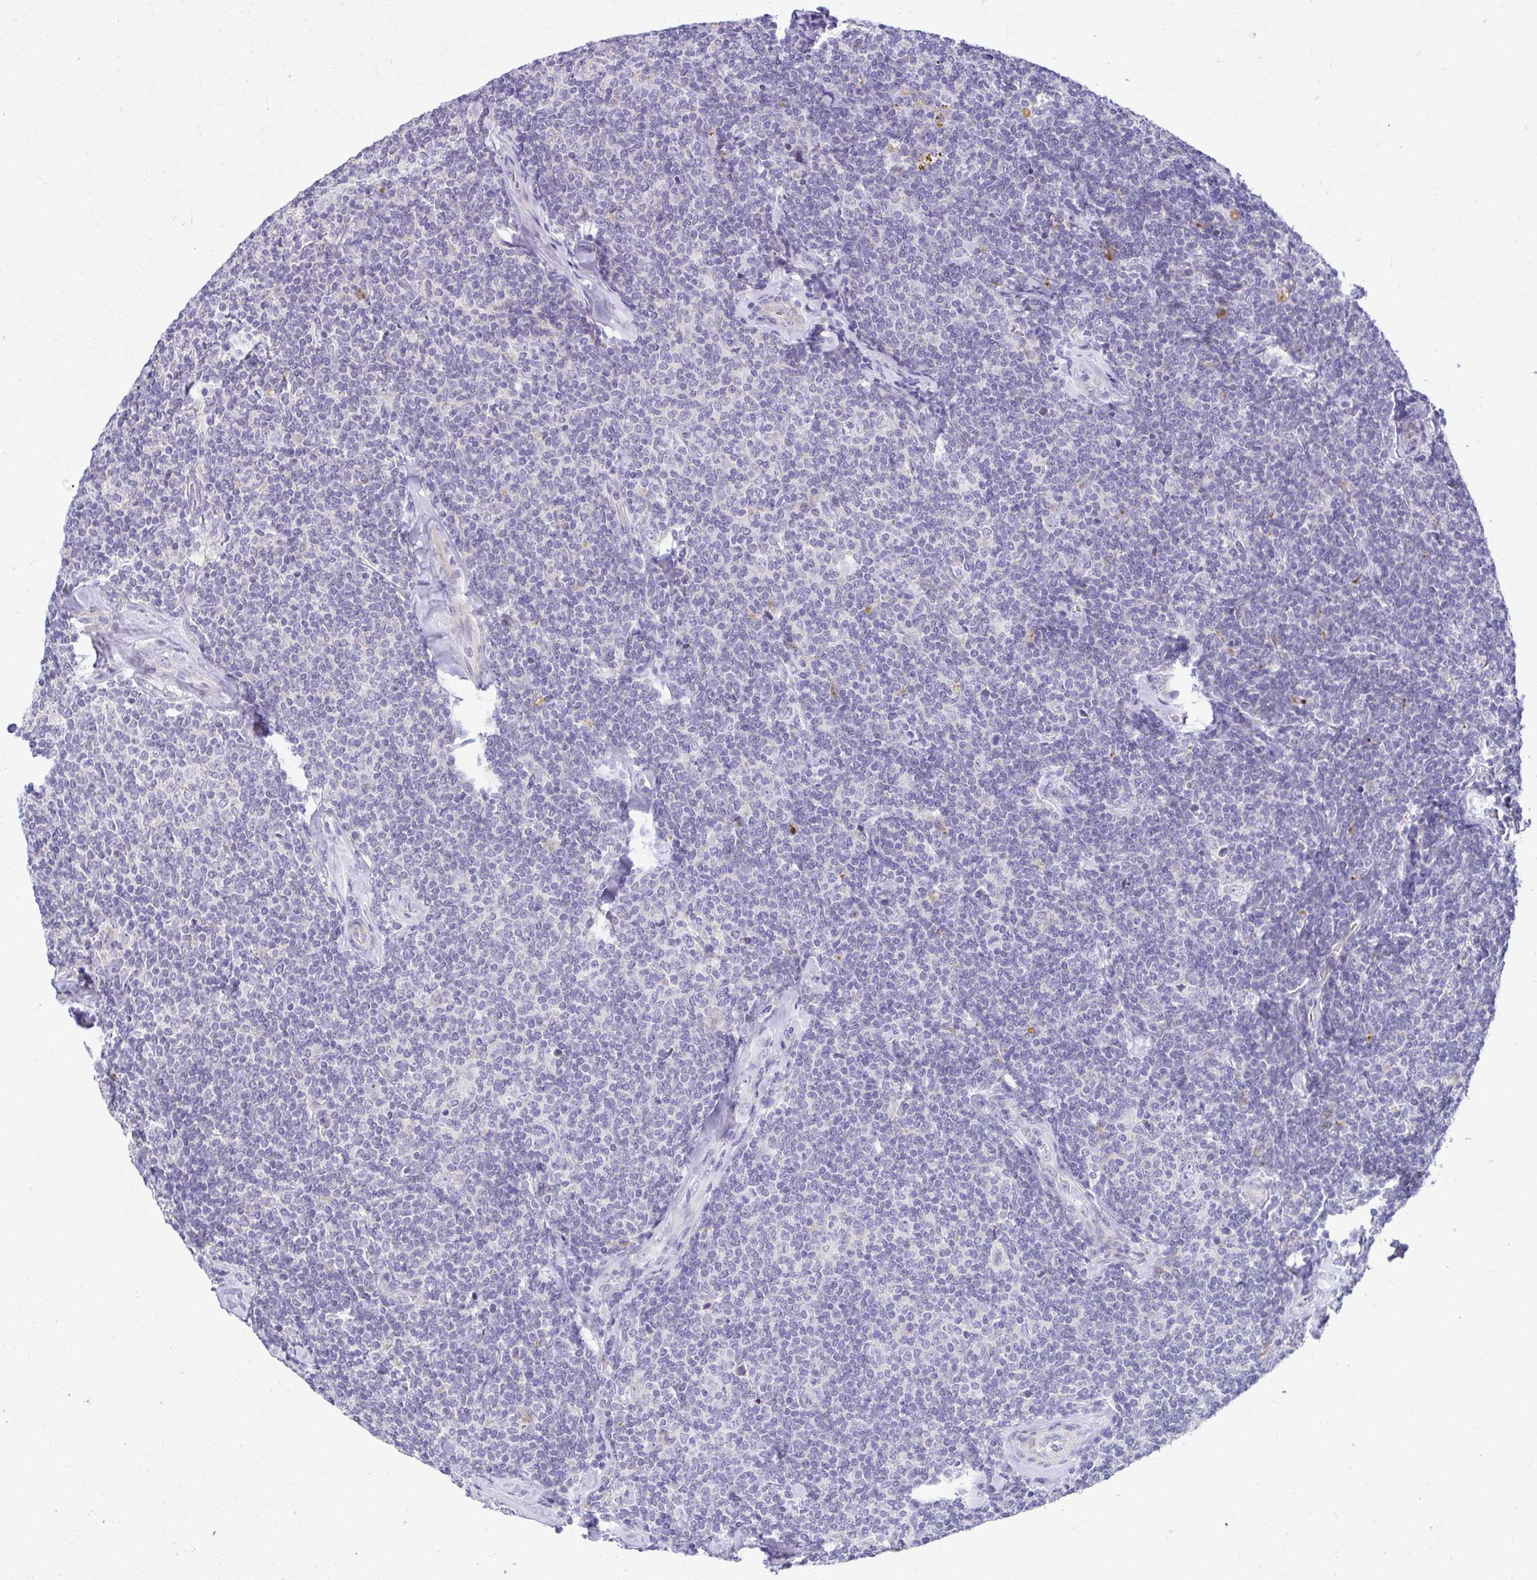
{"staining": {"intensity": "negative", "quantity": "none", "location": "none"}, "tissue": "lymphoma", "cell_type": "Tumor cells", "image_type": "cancer", "snomed": [{"axis": "morphology", "description": "Malignant lymphoma, non-Hodgkin's type, Low grade"}, {"axis": "topography", "description": "Lymph node"}], "caption": "A high-resolution photomicrograph shows immunohistochemistry staining of lymphoma, which displays no significant staining in tumor cells.", "gene": "PKN3", "patient": {"sex": "female", "age": 56}}